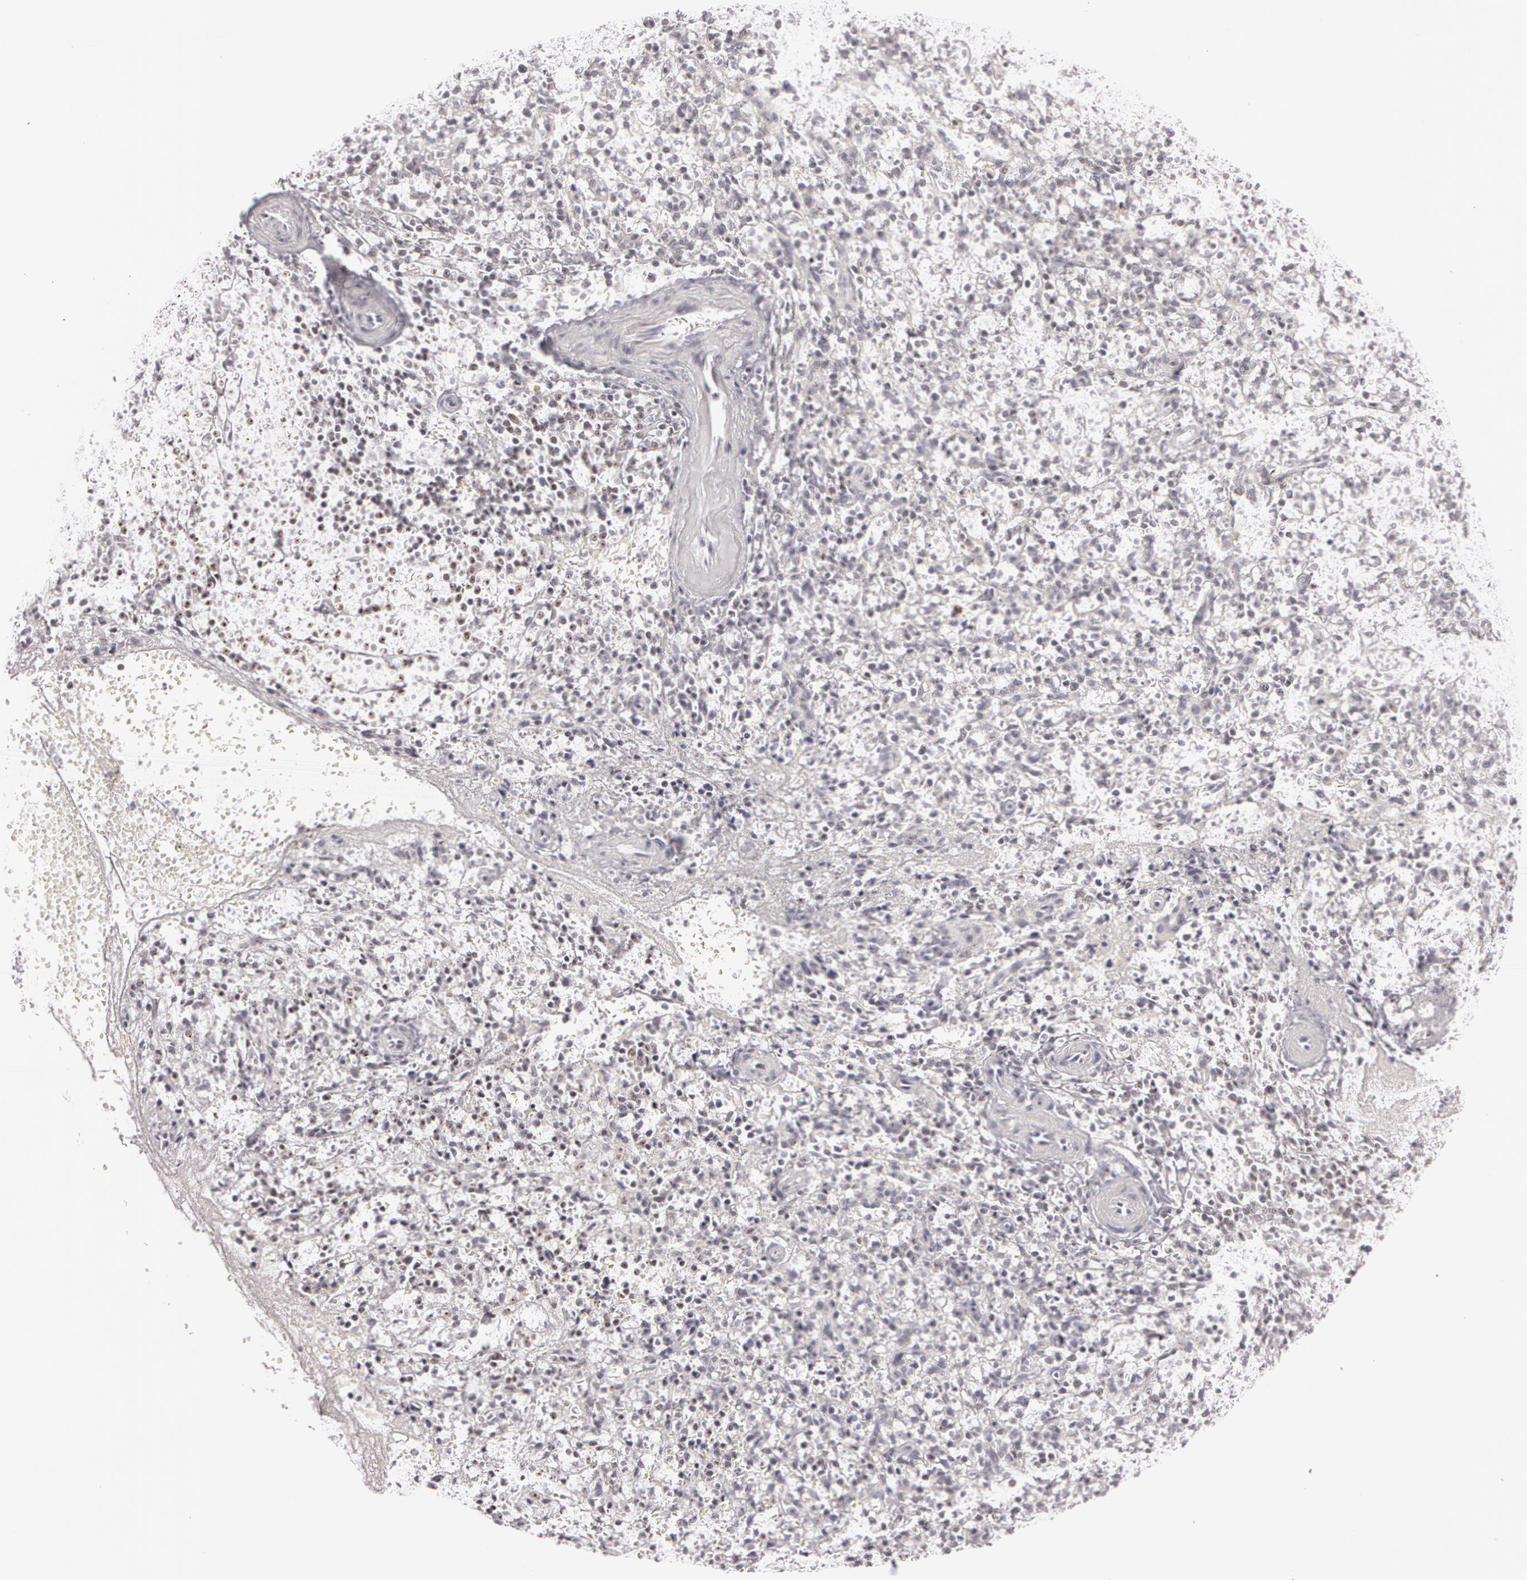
{"staining": {"intensity": "weak", "quantity": "25%-75%", "location": "nuclear"}, "tissue": "spleen", "cell_type": "Cells in red pulp", "image_type": "normal", "snomed": [{"axis": "morphology", "description": "Normal tissue, NOS"}, {"axis": "topography", "description": "Spleen"}], "caption": "Immunohistochemical staining of unremarkable spleen displays weak nuclear protein positivity in approximately 25%-75% of cells in red pulp. The protein of interest is stained brown, and the nuclei are stained in blue (DAB (3,3'-diaminobenzidine) IHC with brightfield microscopy, high magnification).", "gene": "FBL", "patient": {"sex": "male", "age": 72}}